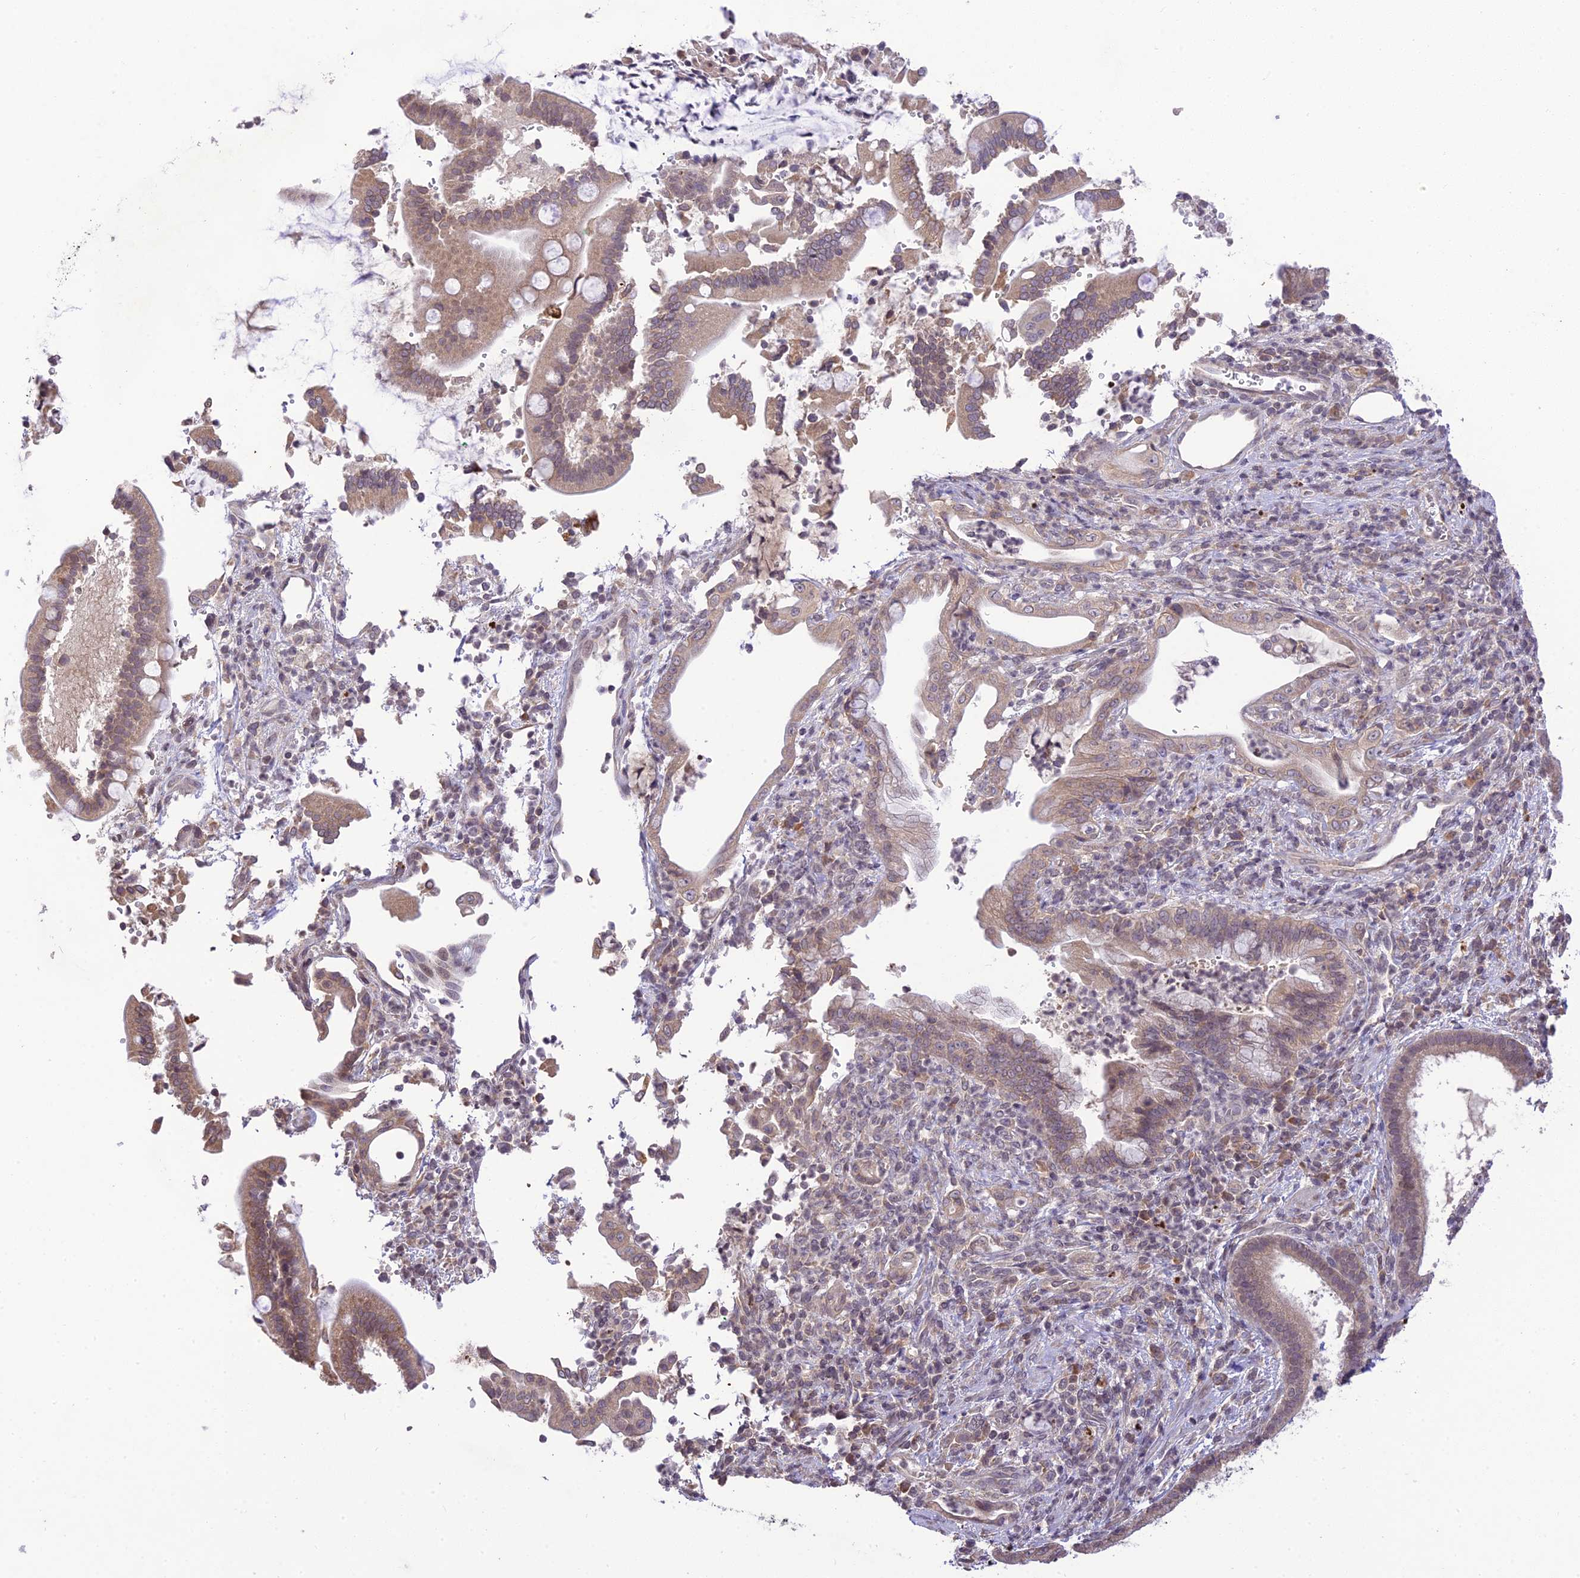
{"staining": {"intensity": "weak", "quantity": ">75%", "location": "cytoplasmic/membranous,nuclear"}, "tissue": "pancreatic cancer", "cell_type": "Tumor cells", "image_type": "cancer", "snomed": [{"axis": "morphology", "description": "Normal tissue, NOS"}, {"axis": "morphology", "description": "Adenocarcinoma, NOS"}, {"axis": "topography", "description": "Pancreas"}], "caption": "This is an image of immunohistochemistry (IHC) staining of pancreatic adenocarcinoma, which shows weak staining in the cytoplasmic/membranous and nuclear of tumor cells.", "gene": "TEKT1", "patient": {"sex": "female", "age": 55}}